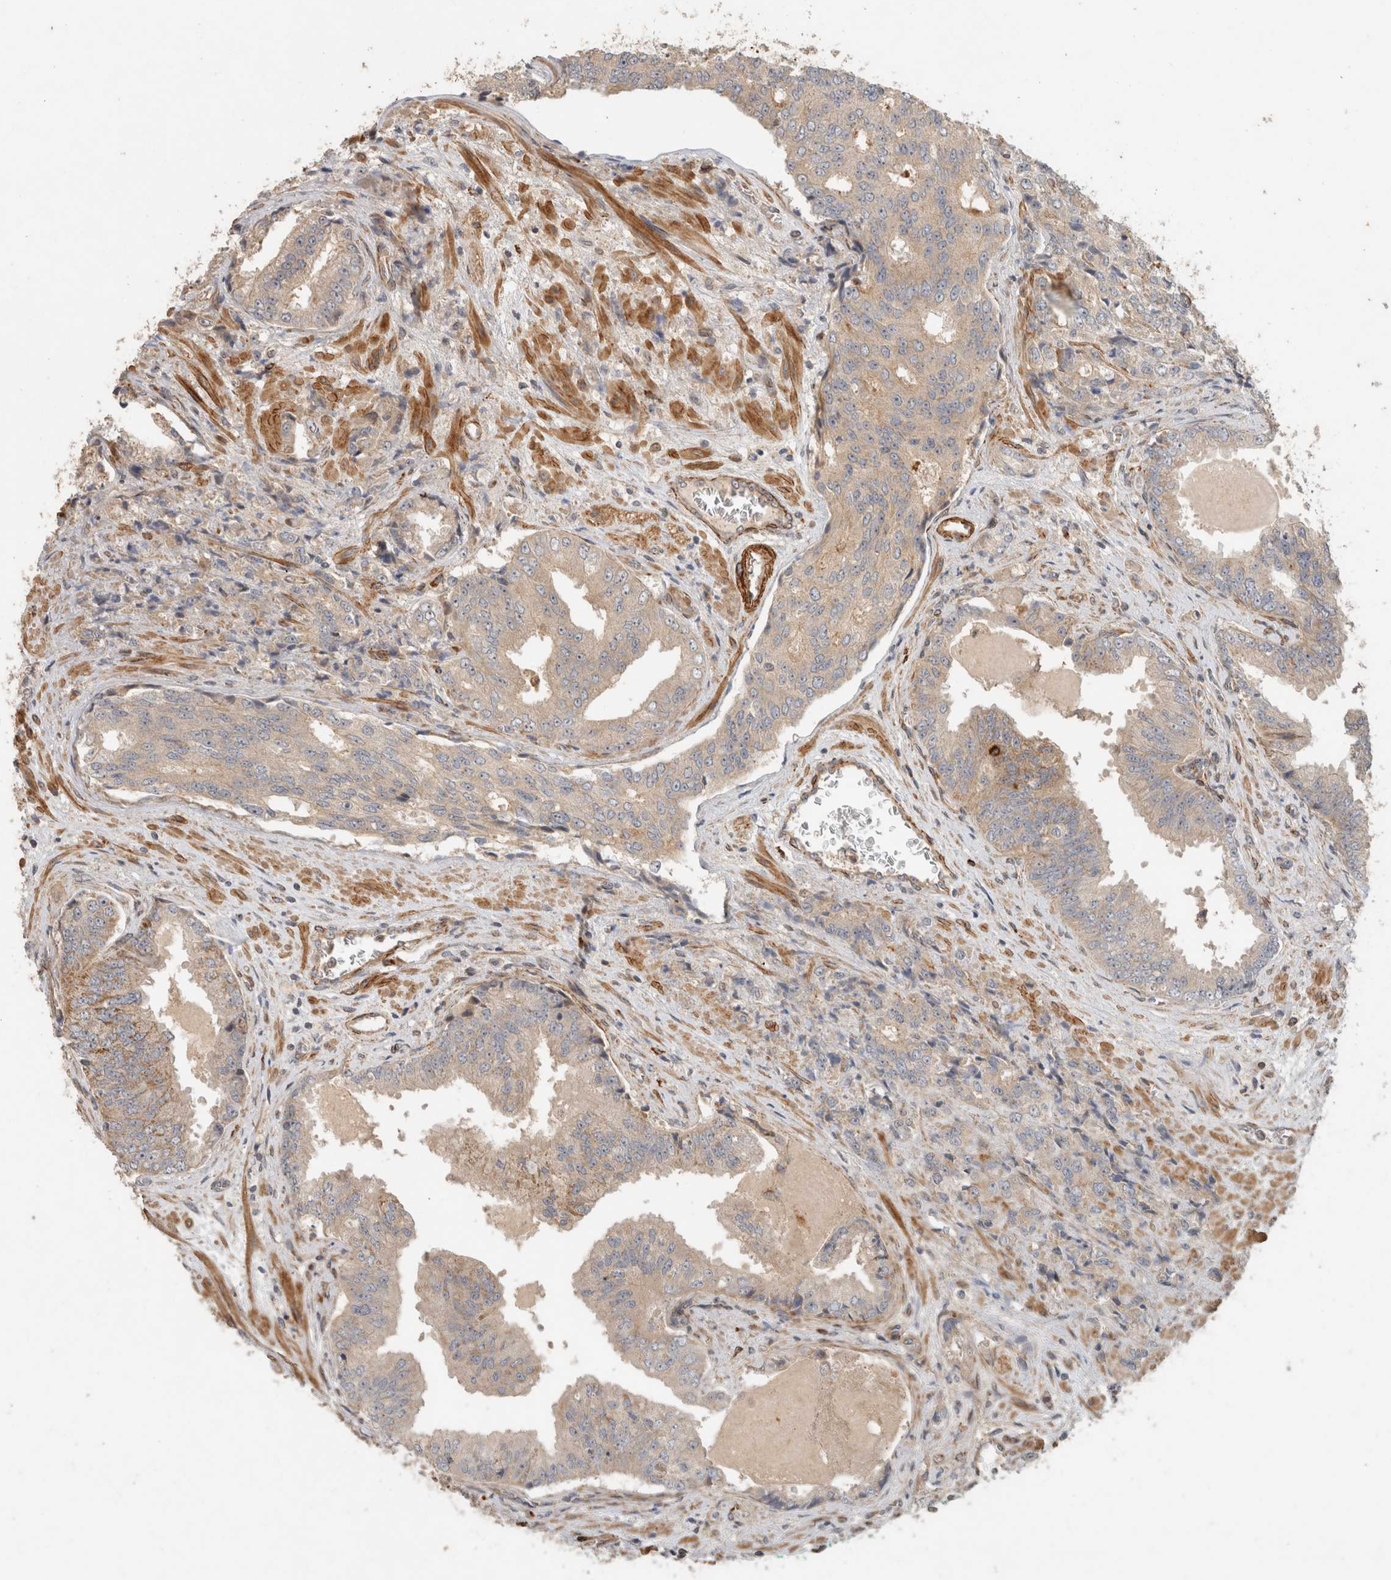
{"staining": {"intensity": "weak", "quantity": ">75%", "location": "cytoplasmic/membranous"}, "tissue": "prostate cancer", "cell_type": "Tumor cells", "image_type": "cancer", "snomed": [{"axis": "morphology", "description": "Adenocarcinoma, High grade"}, {"axis": "topography", "description": "Prostate"}], "caption": "Immunohistochemical staining of human prostate cancer (high-grade adenocarcinoma) displays low levels of weak cytoplasmic/membranous staining in approximately >75% of tumor cells.", "gene": "SIPA1L2", "patient": {"sex": "male", "age": 58}}